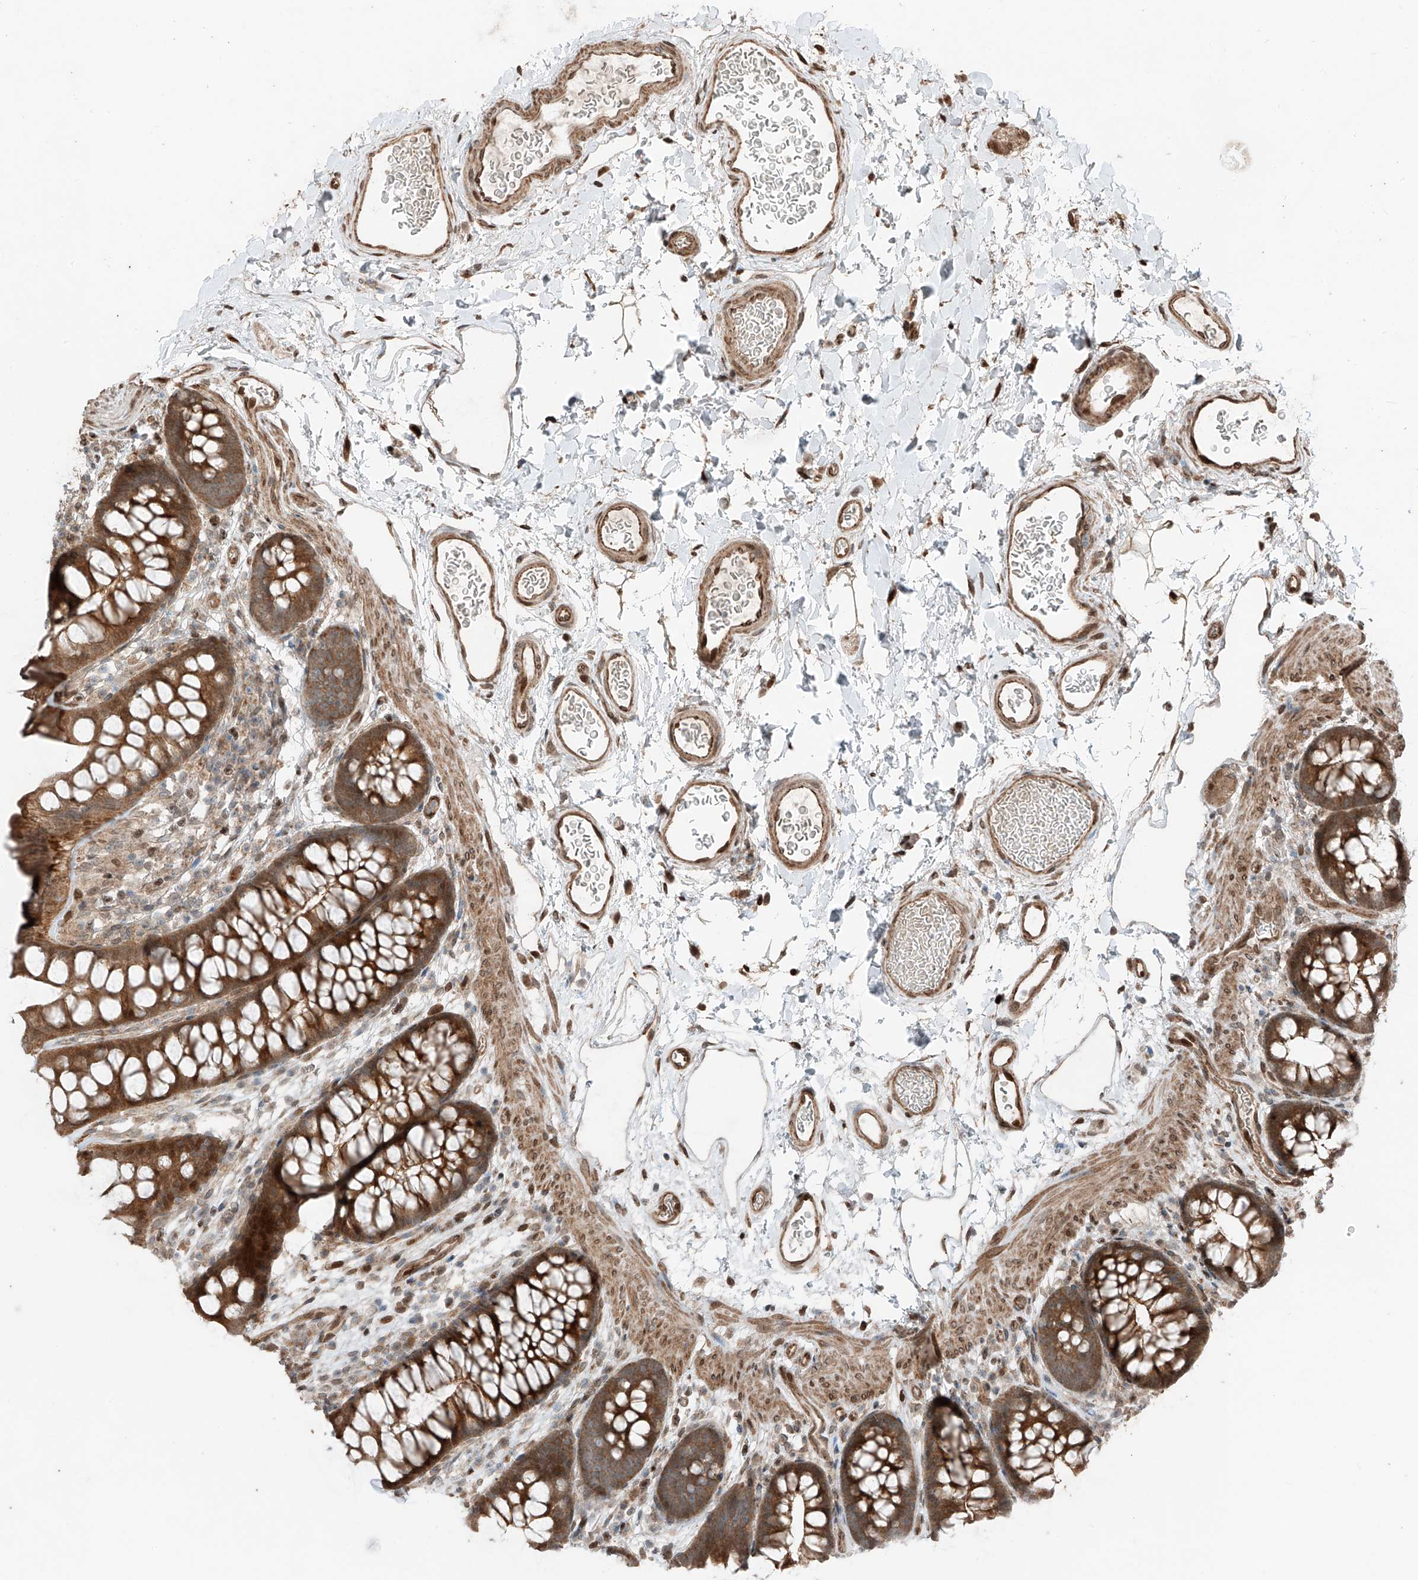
{"staining": {"intensity": "strong", "quantity": ">75%", "location": "cytoplasmic/membranous"}, "tissue": "colon", "cell_type": "Endothelial cells", "image_type": "normal", "snomed": [{"axis": "morphology", "description": "Normal tissue, NOS"}, {"axis": "topography", "description": "Colon"}], "caption": "Protein positivity by immunohistochemistry reveals strong cytoplasmic/membranous positivity in approximately >75% of endothelial cells in normal colon.", "gene": "CEP162", "patient": {"sex": "female", "age": 62}}